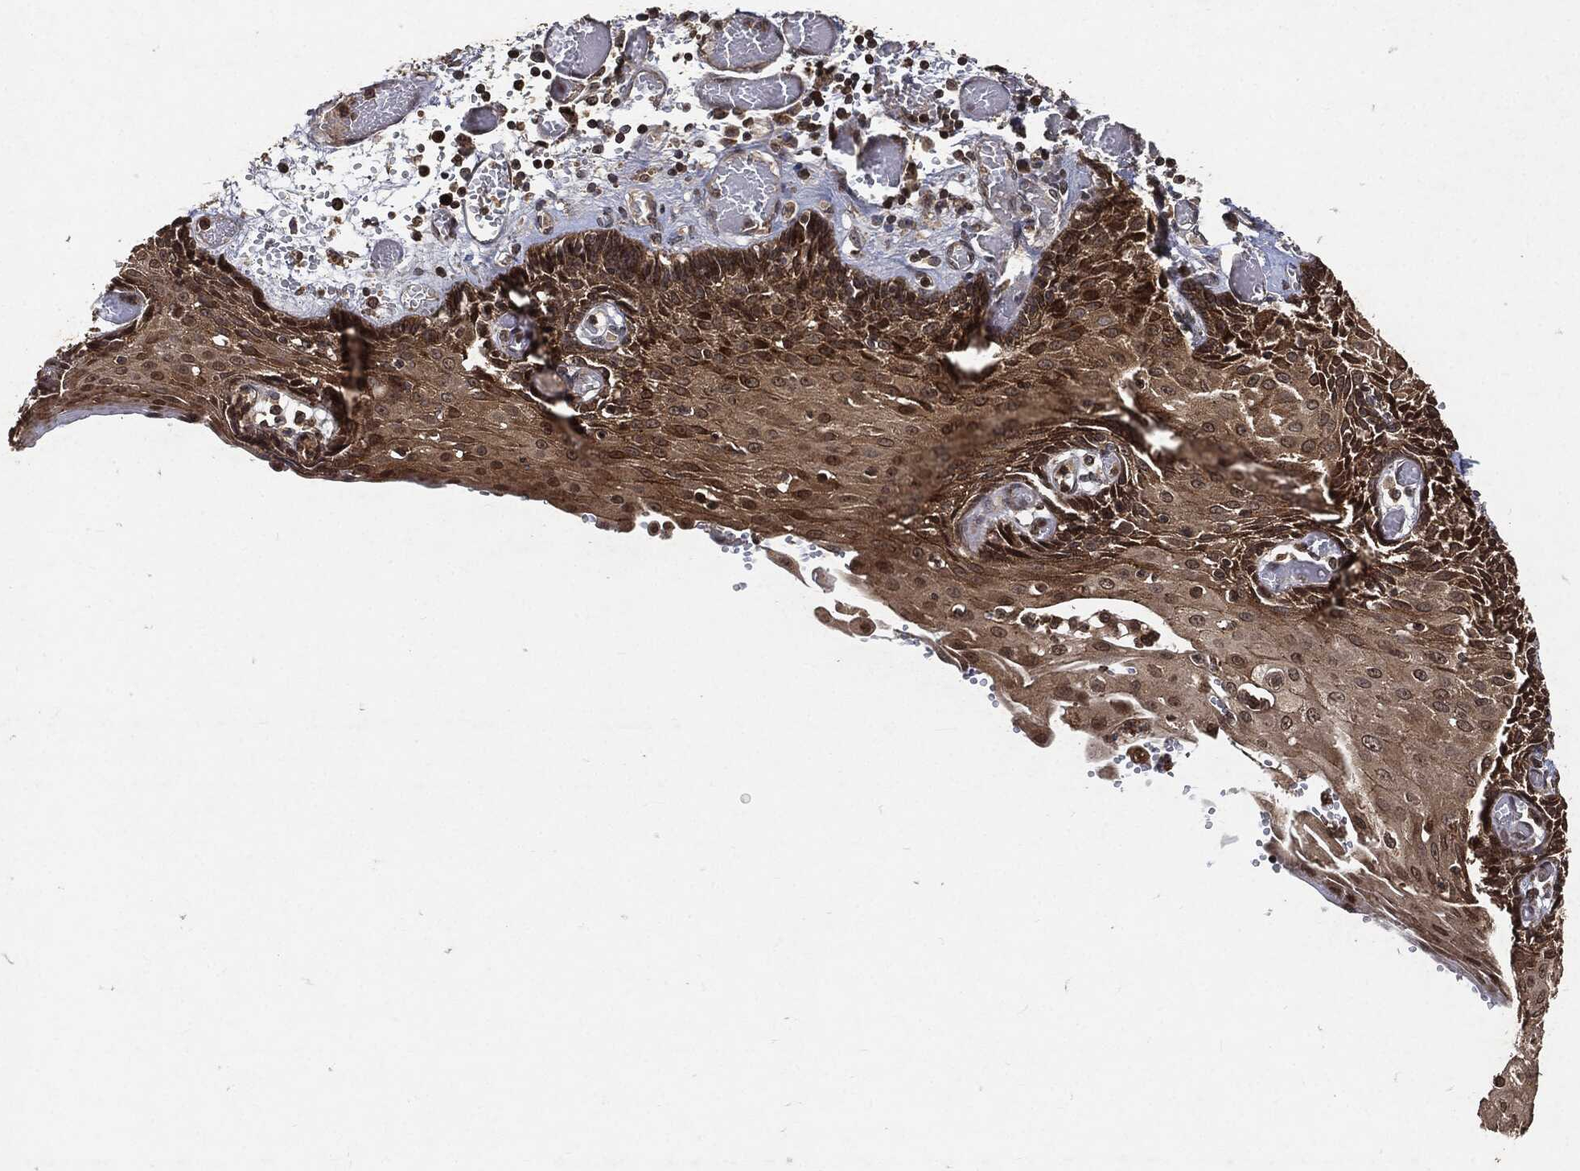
{"staining": {"intensity": "moderate", "quantity": ">75%", "location": "cytoplasmic/membranous"}, "tissue": "esophagus", "cell_type": "Squamous epithelial cells", "image_type": "normal", "snomed": [{"axis": "morphology", "description": "Normal tissue, NOS"}, {"axis": "topography", "description": "Esophagus"}], "caption": "An image of human esophagus stained for a protein demonstrates moderate cytoplasmic/membranous brown staining in squamous epithelial cells. The protein of interest is stained brown, and the nuclei are stained in blue (DAB (3,3'-diaminobenzidine) IHC with brightfield microscopy, high magnification).", "gene": "ZNF226", "patient": {"sex": "male", "age": 58}}